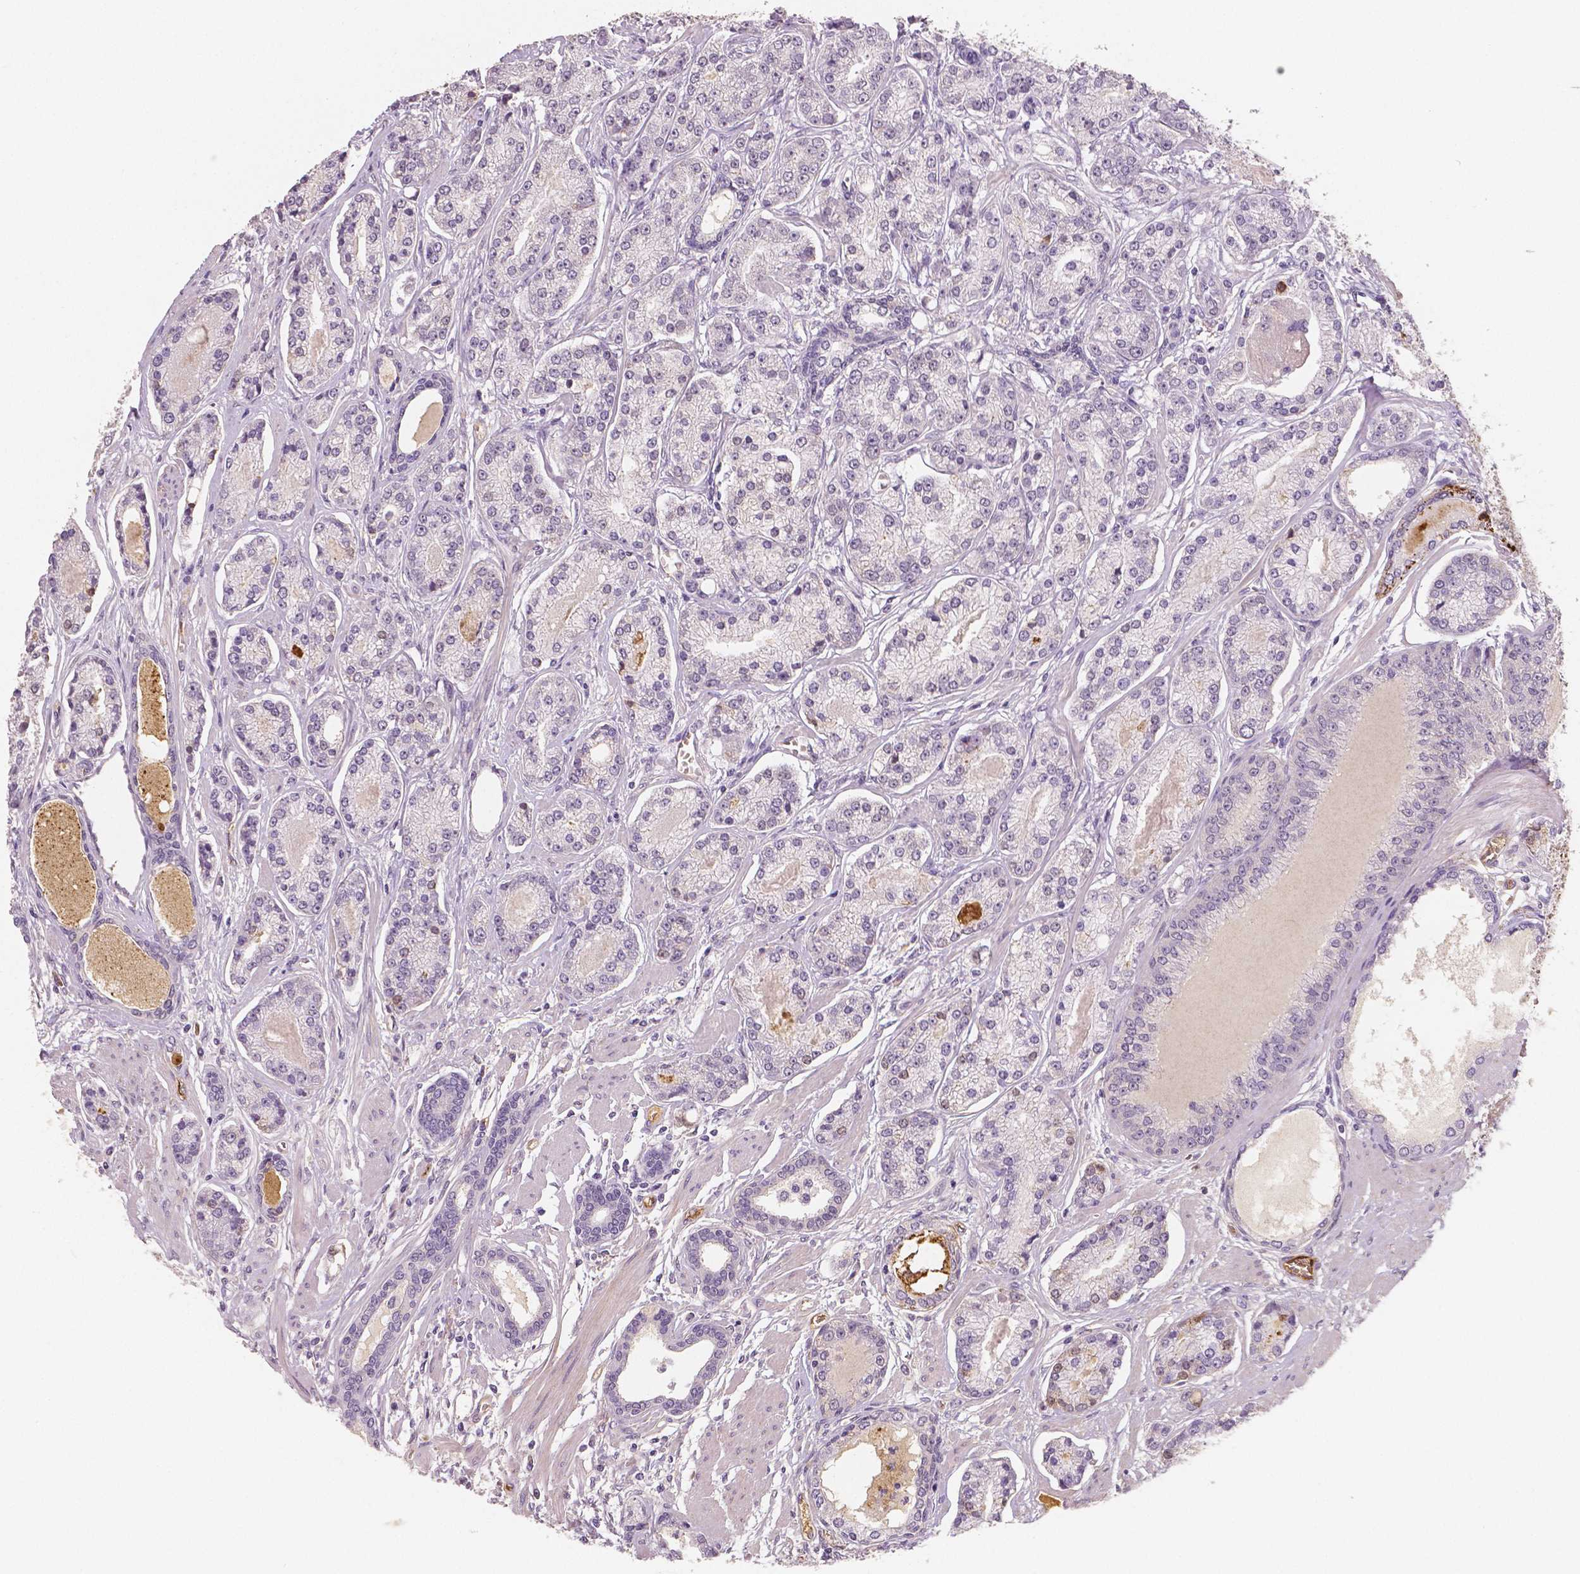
{"staining": {"intensity": "moderate", "quantity": "<25%", "location": "cytoplasmic/membranous"}, "tissue": "prostate cancer", "cell_type": "Tumor cells", "image_type": "cancer", "snomed": [{"axis": "morphology", "description": "Adenocarcinoma, NOS"}, {"axis": "topography", "description": "Prostate"}], "caption": "Human prostate cancer (adenocarcinoma) stained for a protein (brown) reveals moderate cytoplasmic/membranous positive positivity in about <25% of tumor cells.", "gene": "APOA4", "patient": {"sex": "male", "age": 64}}